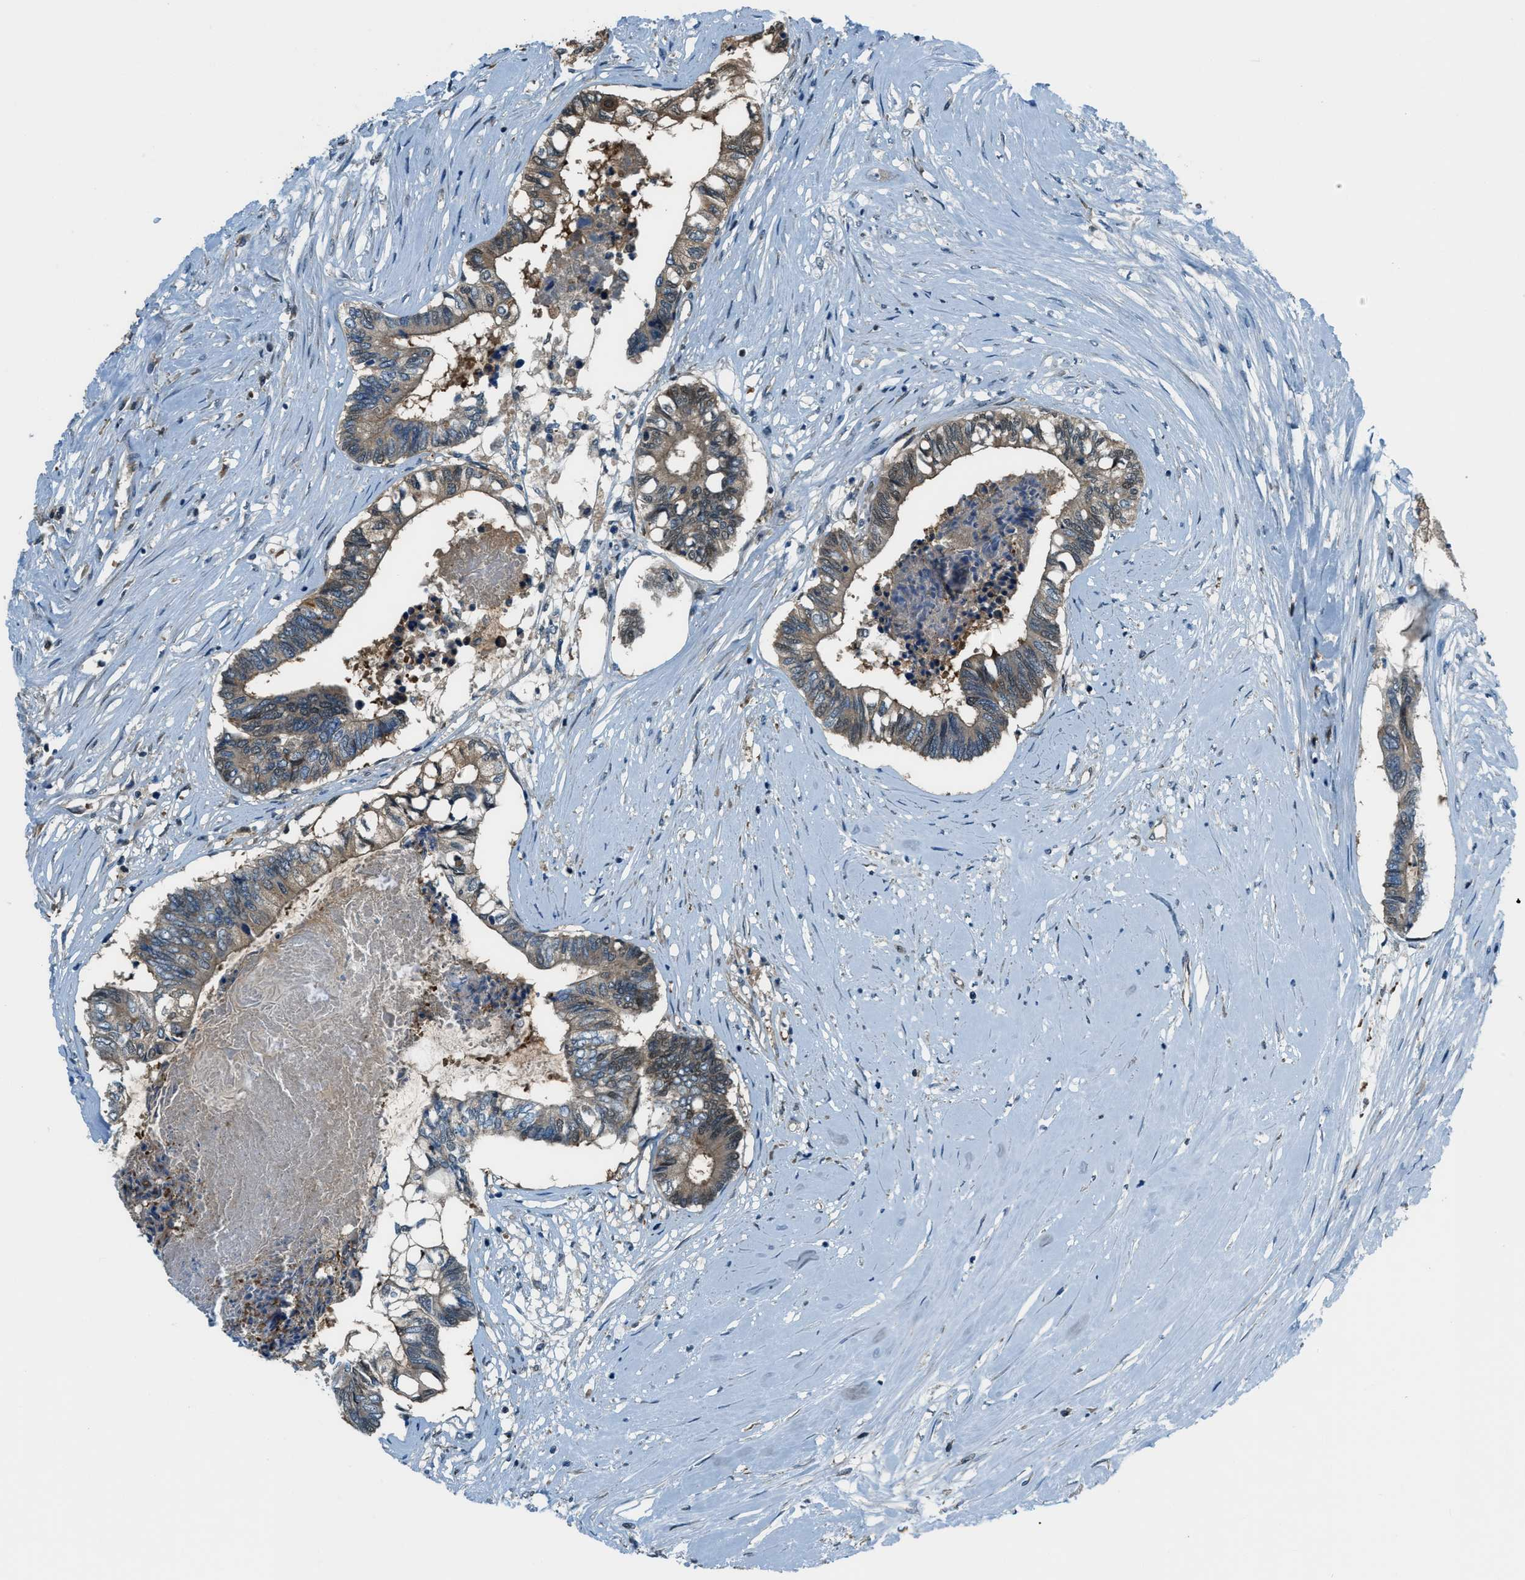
{"staining": {"intensity": "weak", "quantity": "25%-75%", "location": "cytoplasmic/membranous"}, "tissue": "colorectal cancer", "cell_type": "Tumor cells", "image_type": "cancer", "snomed": [{"axis": "morphology", "description": "Adenocarcinoma, NOS"}, {"axis": "topography", "description": "Rectum"}], "caption": "Approximately 25%-75% of tumor cells in human colorectal cancer (adenocarcinoma) exhibit weak cytoplasmic/membranous protein expression as visualized by brown immunohistochemical staining.", "gene": "HEBP2", "patient": {"sex": "male", "age": 63}}